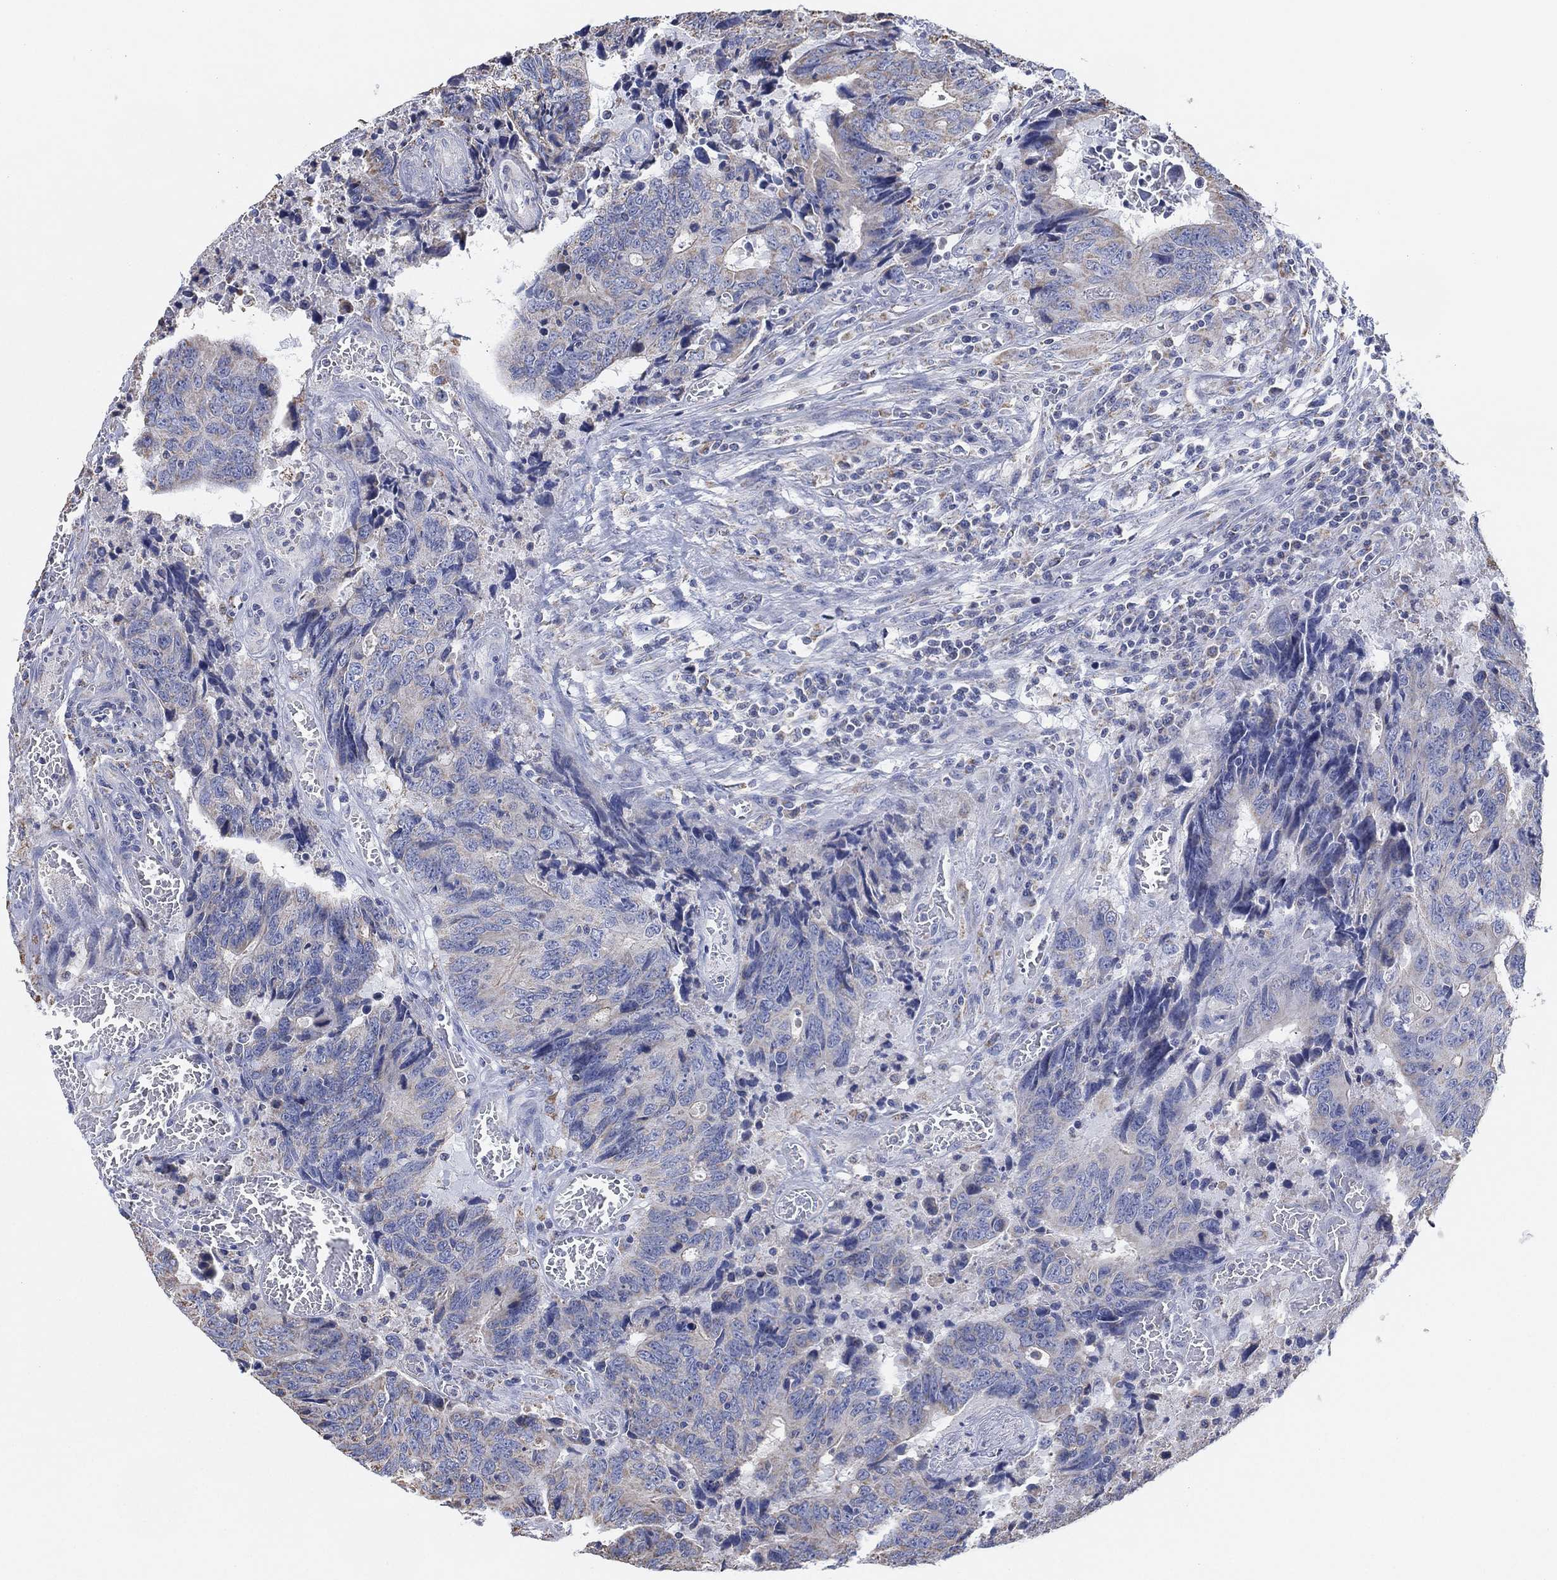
{"staining": {"intensity": "negative", "quantity": "none", "location": "none"}, "tissue": "colorectal cancer", "cell_type": "Tumor cells", "image_type": "cancer", "snomed": [{"axis": "morphology", "description": "Adenocarcinoma, NOS"}, {"axis": "topography", "description": "Colon"}], "caption": "Immunohistochemistry of adenocarcinoma (colorectal) demonstrates no expression in tumor cells. The staining is performed using DAB (3,3'-diaminobenzidine) brown chromogen with nuclei counter-stained in using hematoxylin.", "gene": "CFTR", "patient": {"sex": "female", "age": 77}}